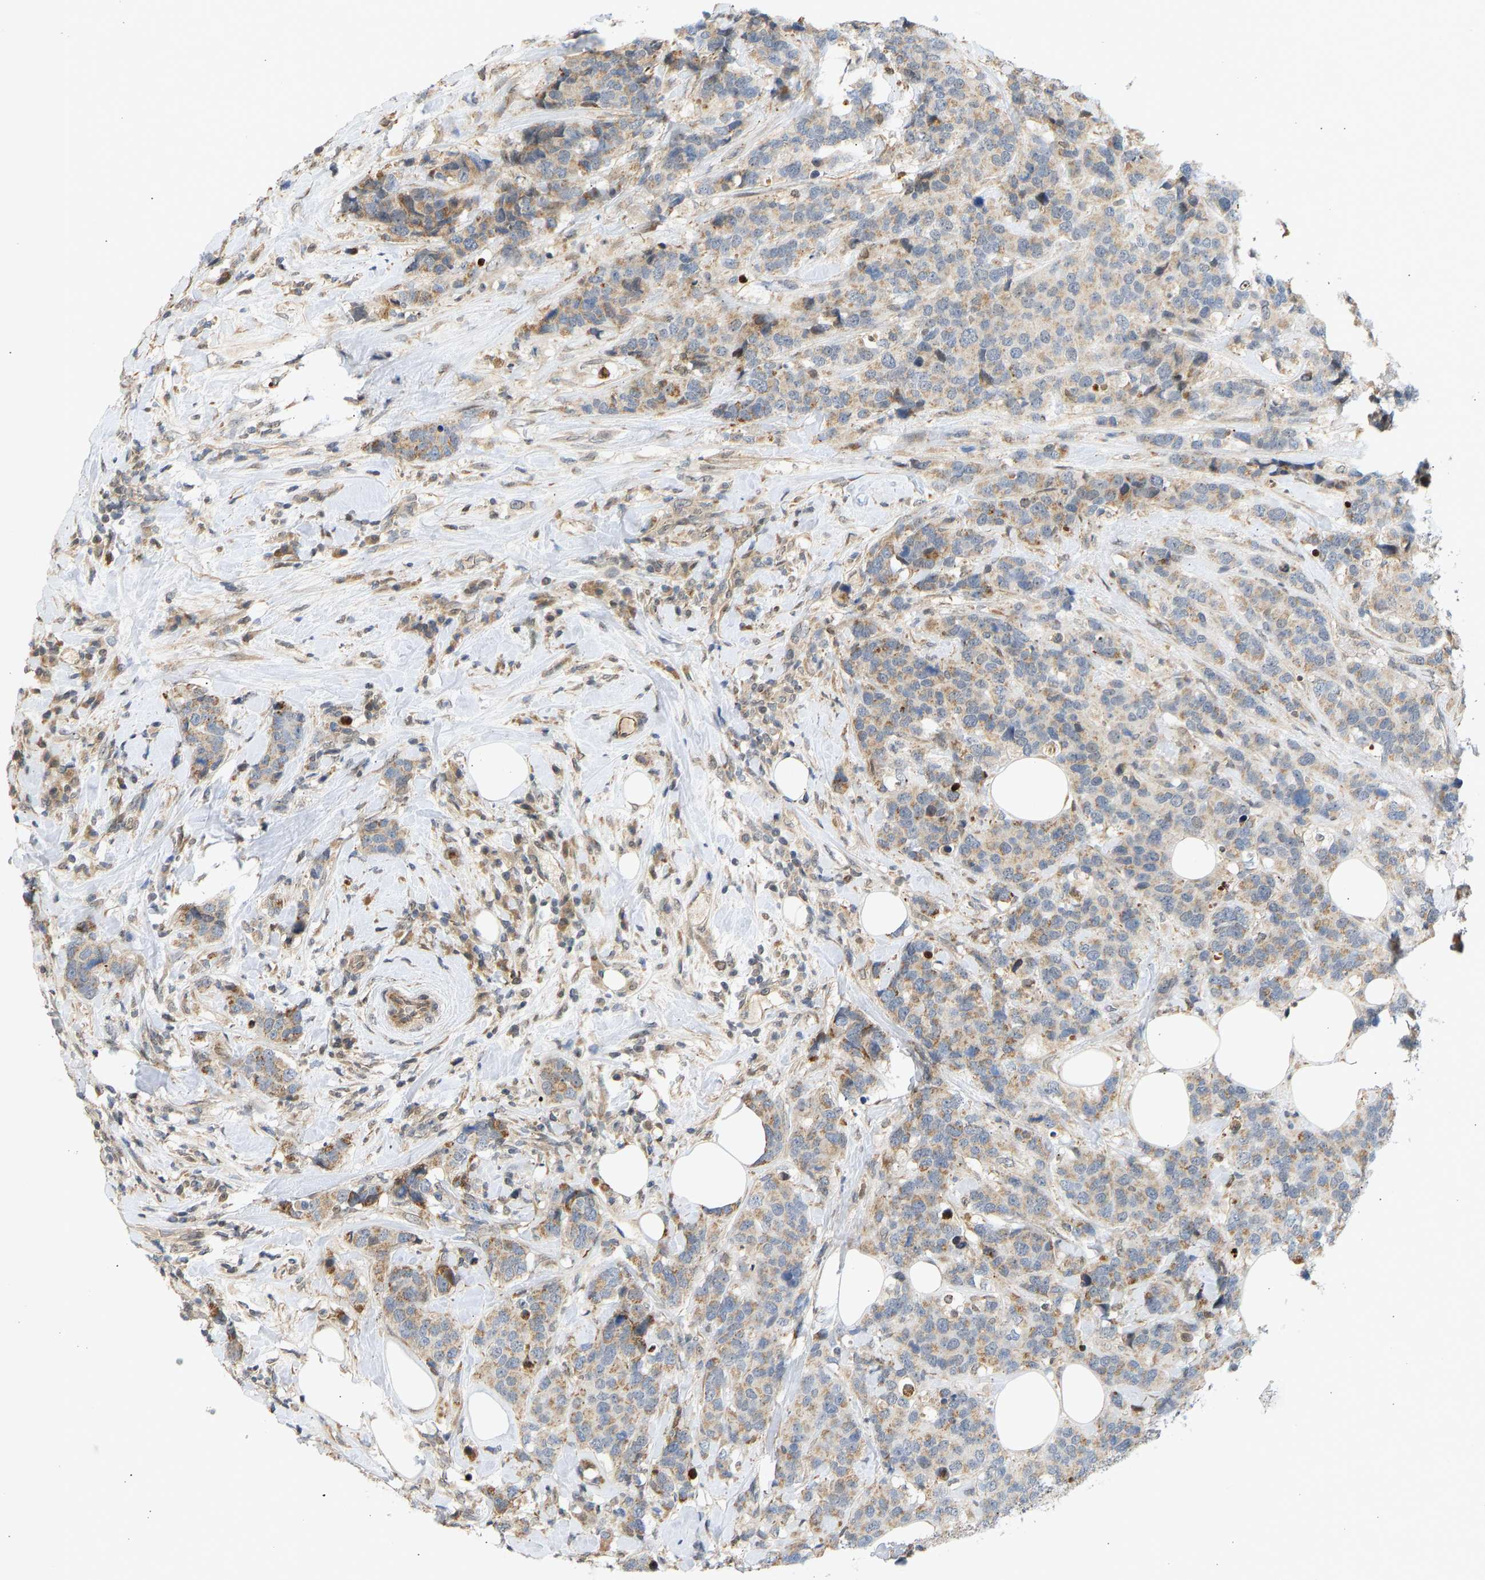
{"staining": {"intensity": "moderate", "quantity": ">75%", "location": "cytoplasmic/membranous"}, "tissue": "breast cancer", "cell_type": "Tumor cells", "image_type": "cancer", "snomed": [{"axis": "morphology", "description": "Lobular carcinoma"}, {"axis": "topography", "description": "Breast"}], "caption": "IHC (DAB) staining of lobular carcinoma (breast) reveals moderate cytoplasmic/membranous protein expression in approximately >75% of tumor cells.", "gene": "BAG1", "patient": {"sex": "female", "age": 59}}